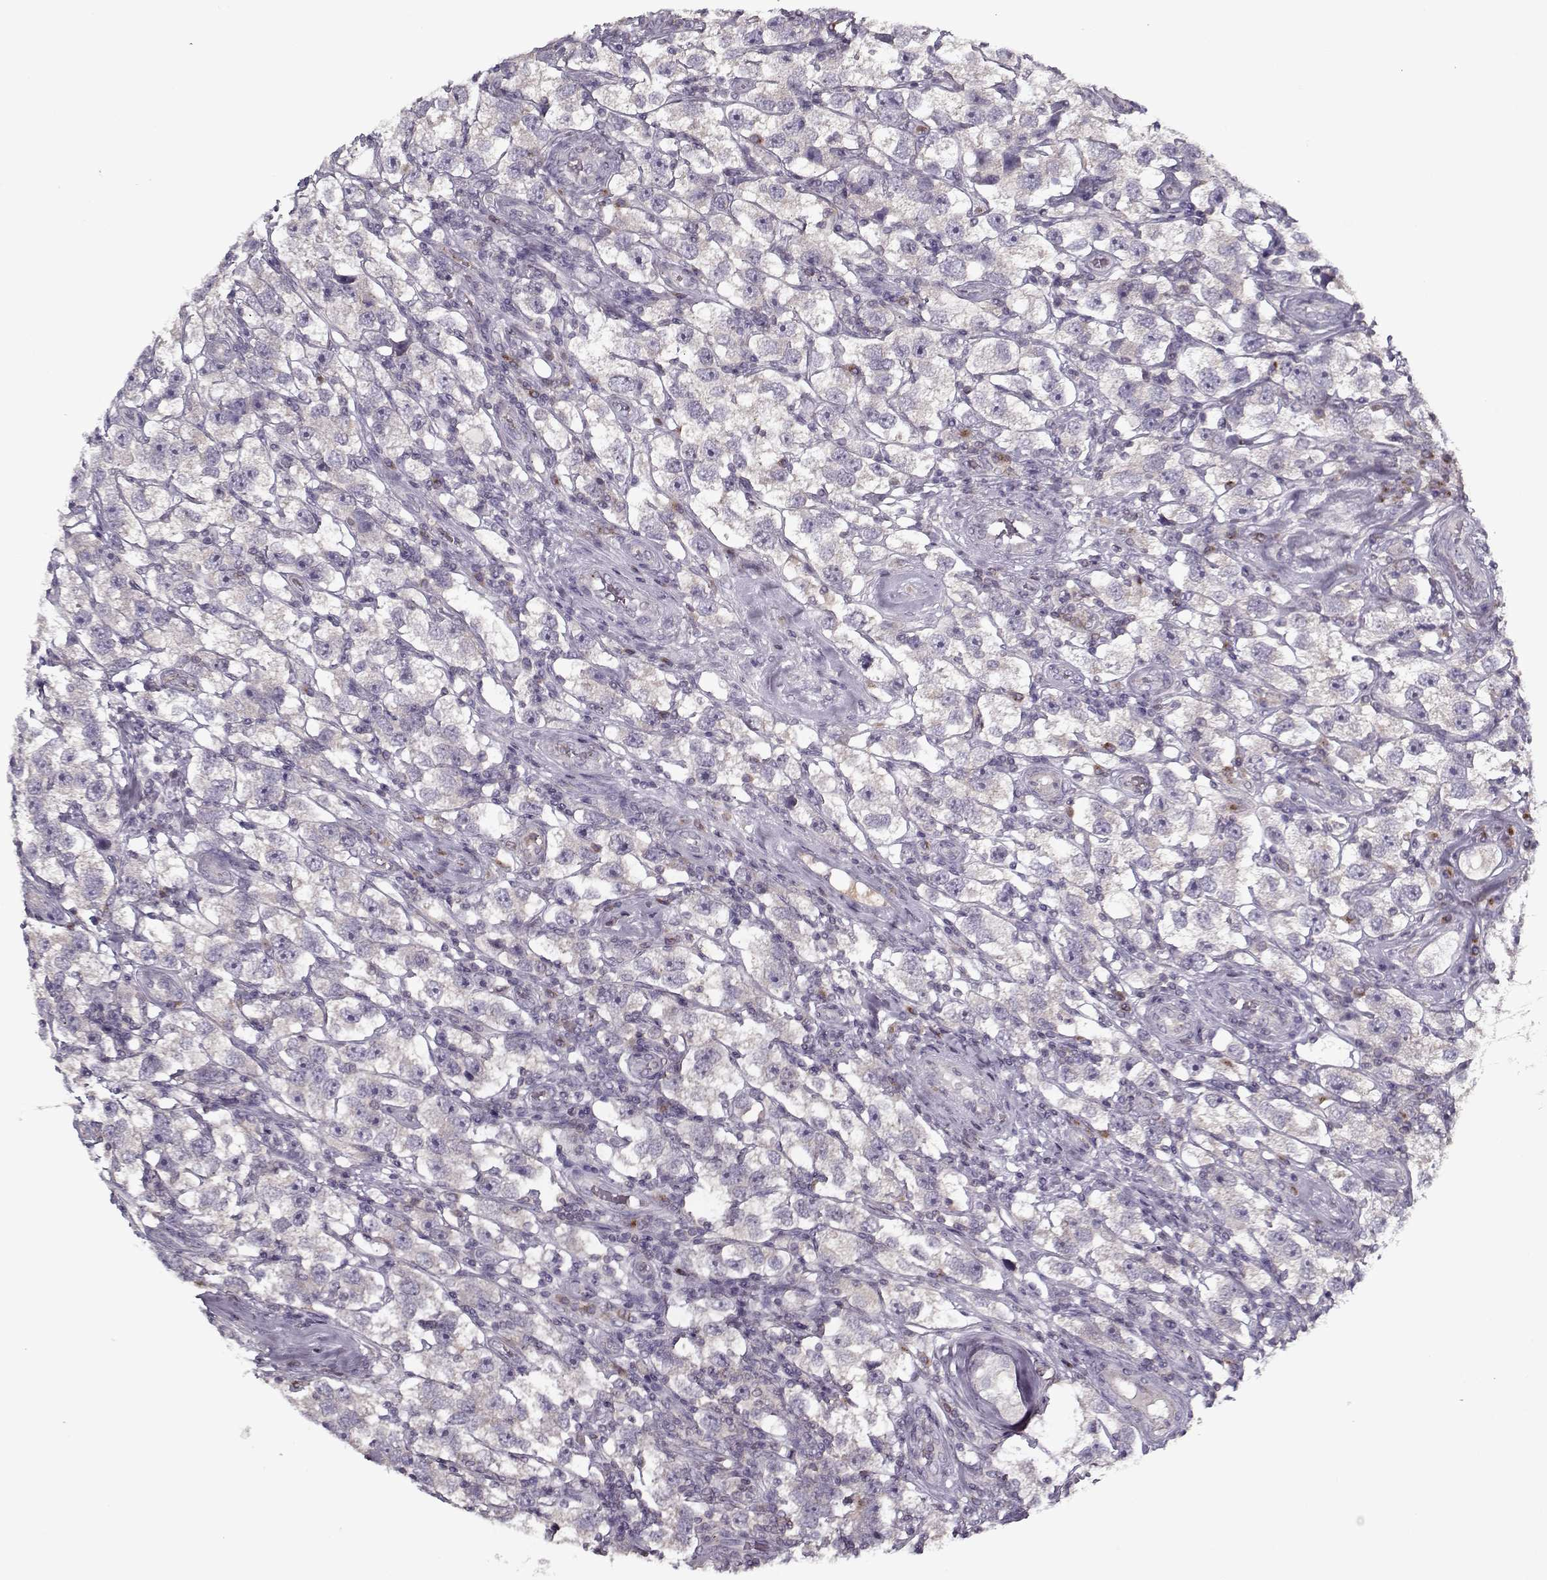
{"staining": {"intensity": "negative", "quantity": "none", "location": "none"}, "tissue": "testis cancer", "cell_type": "Tumor cells", "image_type": "cancer", "snomed": [{"axis": "morphology", "description": "Seminoma, NOS"}, {"axis": "topography", "description": "Testis"}], "caption": "Human testis cancer (seminoma) stained for a protein using IHC shows no staining in tumor cells.", "gene": "UNC13D", "patient": {"sex": "male", "age": 26}}